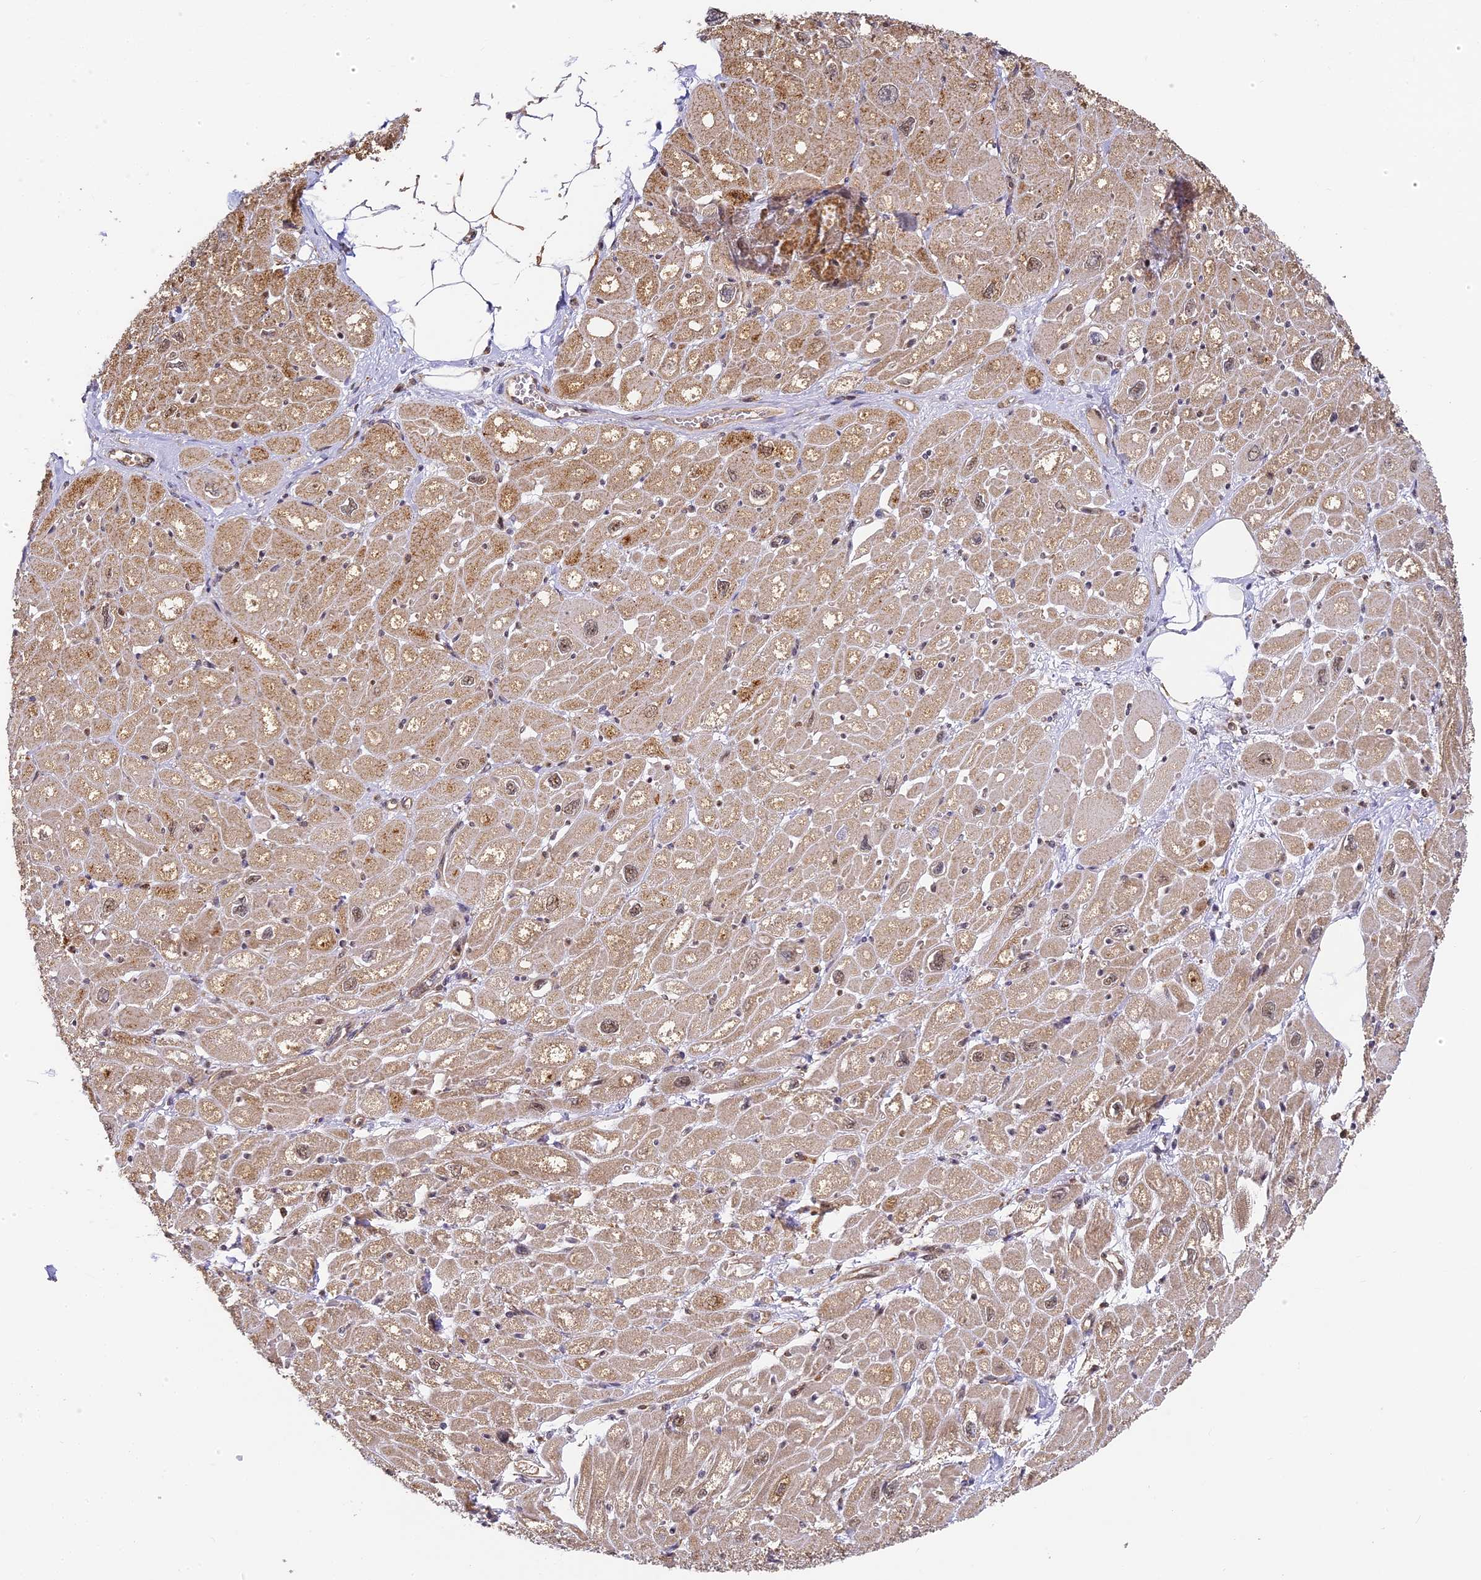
{"staining": {"intensity": "weak", "quantity": "25%-75%", "location": "cytoplasmic/membranous,nuclear"}, "tissue": "heart muscle", "cell_type": "Cardiomyocytes", "image_type": "normal", "snomed": [{"axis": "morphology", "description": "Normal tissue, NOS"}, {"axis": "topography", "description": "Heart"}], "caption": "Brown immunohistochemical staining in unremarkable human heart muscle demonstrates weak cytoplasmic/membranous,nuclear expression in approximately 25%-75% of cardiomyocytes. (DAB = brown stain, brightfield microscopy at high magnification).", "gene": "ENSG00000268870", "patient": {"sex": "male", "age": 50}}